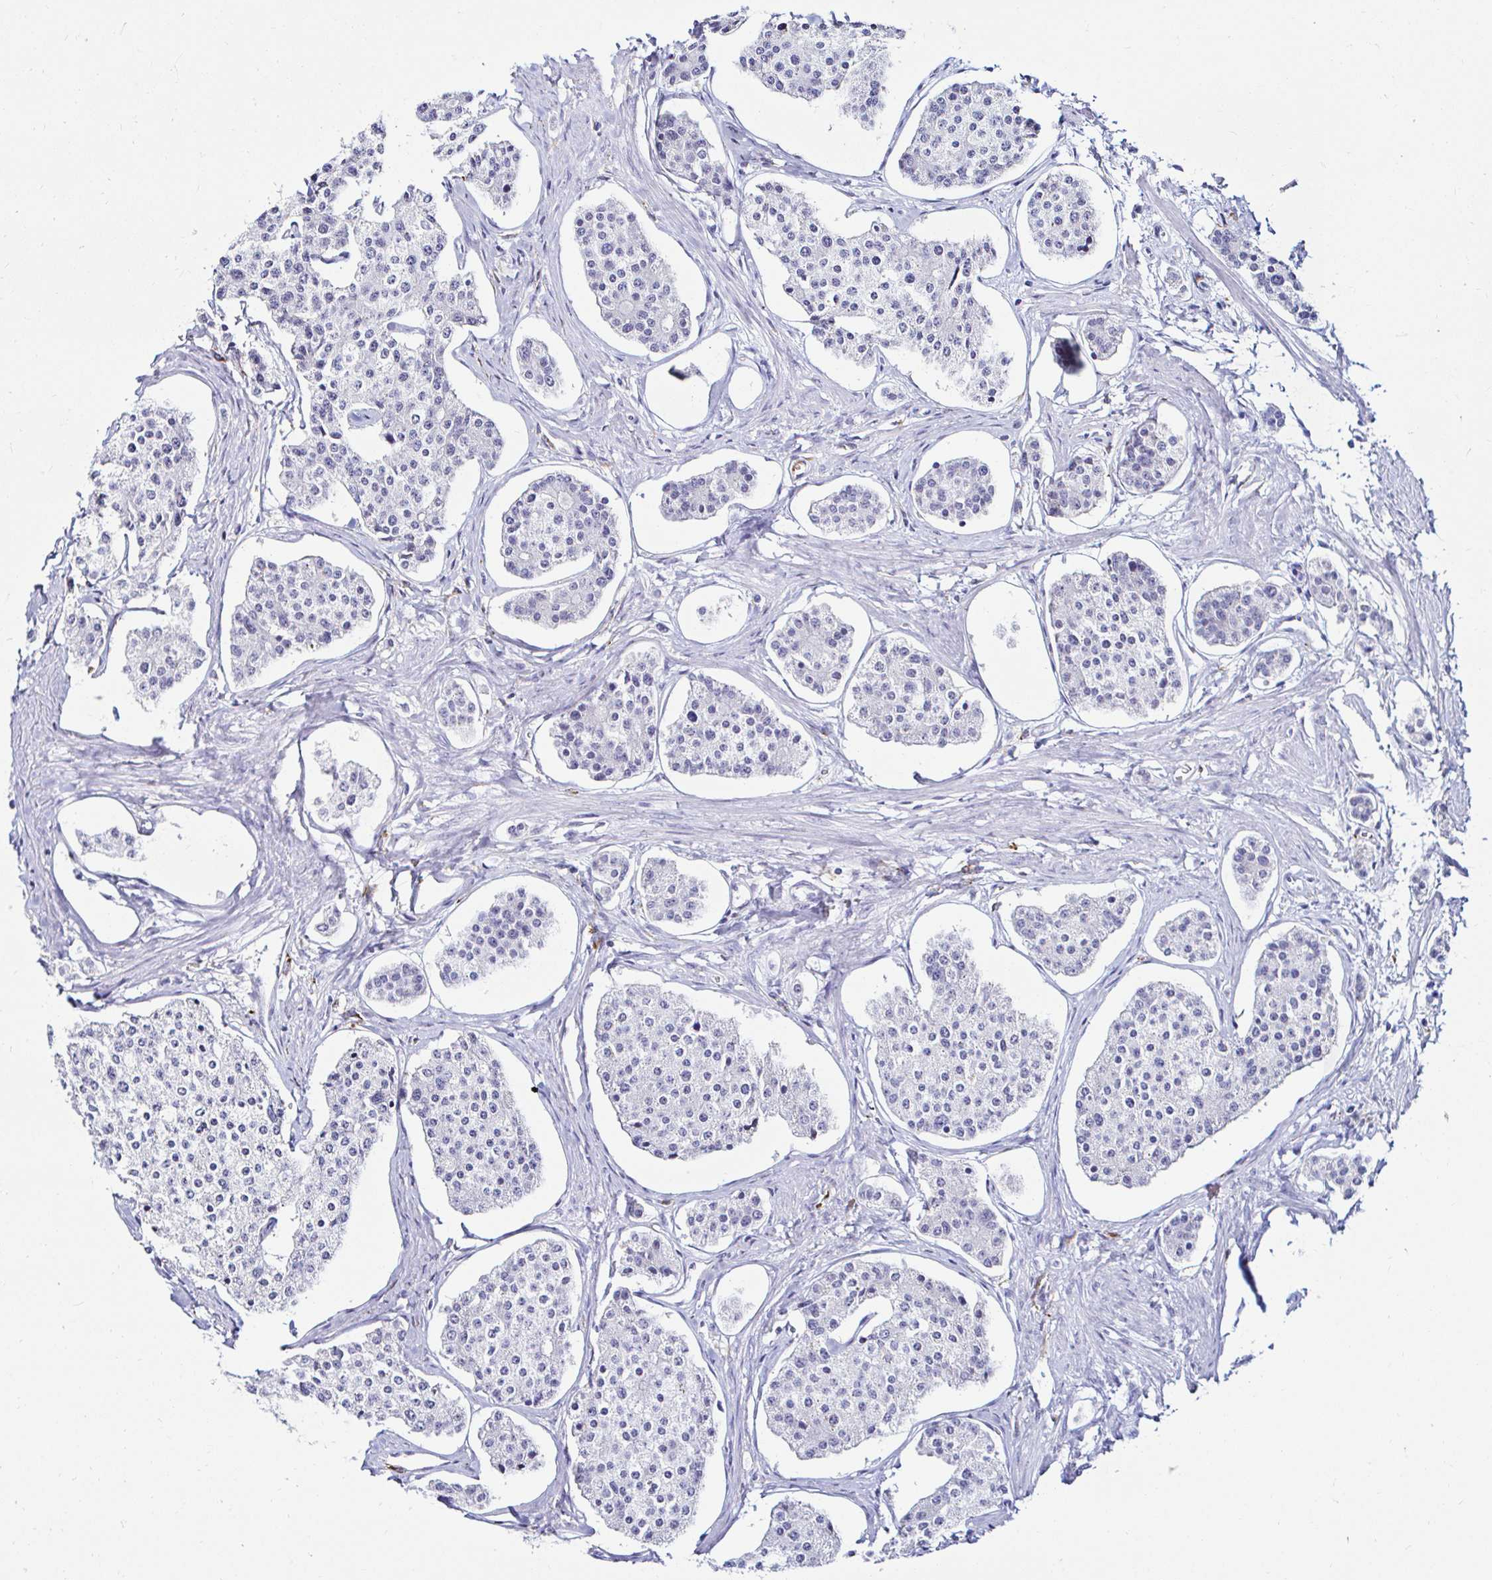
{"staining": {"intensity": "negative", "quantity": "none", "location": "none"}, "tissue": "carcinoid", "cell_type": "Tumor cells", "image_type": "cancer", "snomed": [{"axis": "morphology", "description": "Carcinoid, malignant, NOS"}, {"axis": "topography", "description": "Small intestine"}], "caption": "Carcinoid stained for a protein using immunohistochemistry reveals no expression tumor cells.", "gene": "CYBB", "patient": {"sex": "female", "age": 65}}